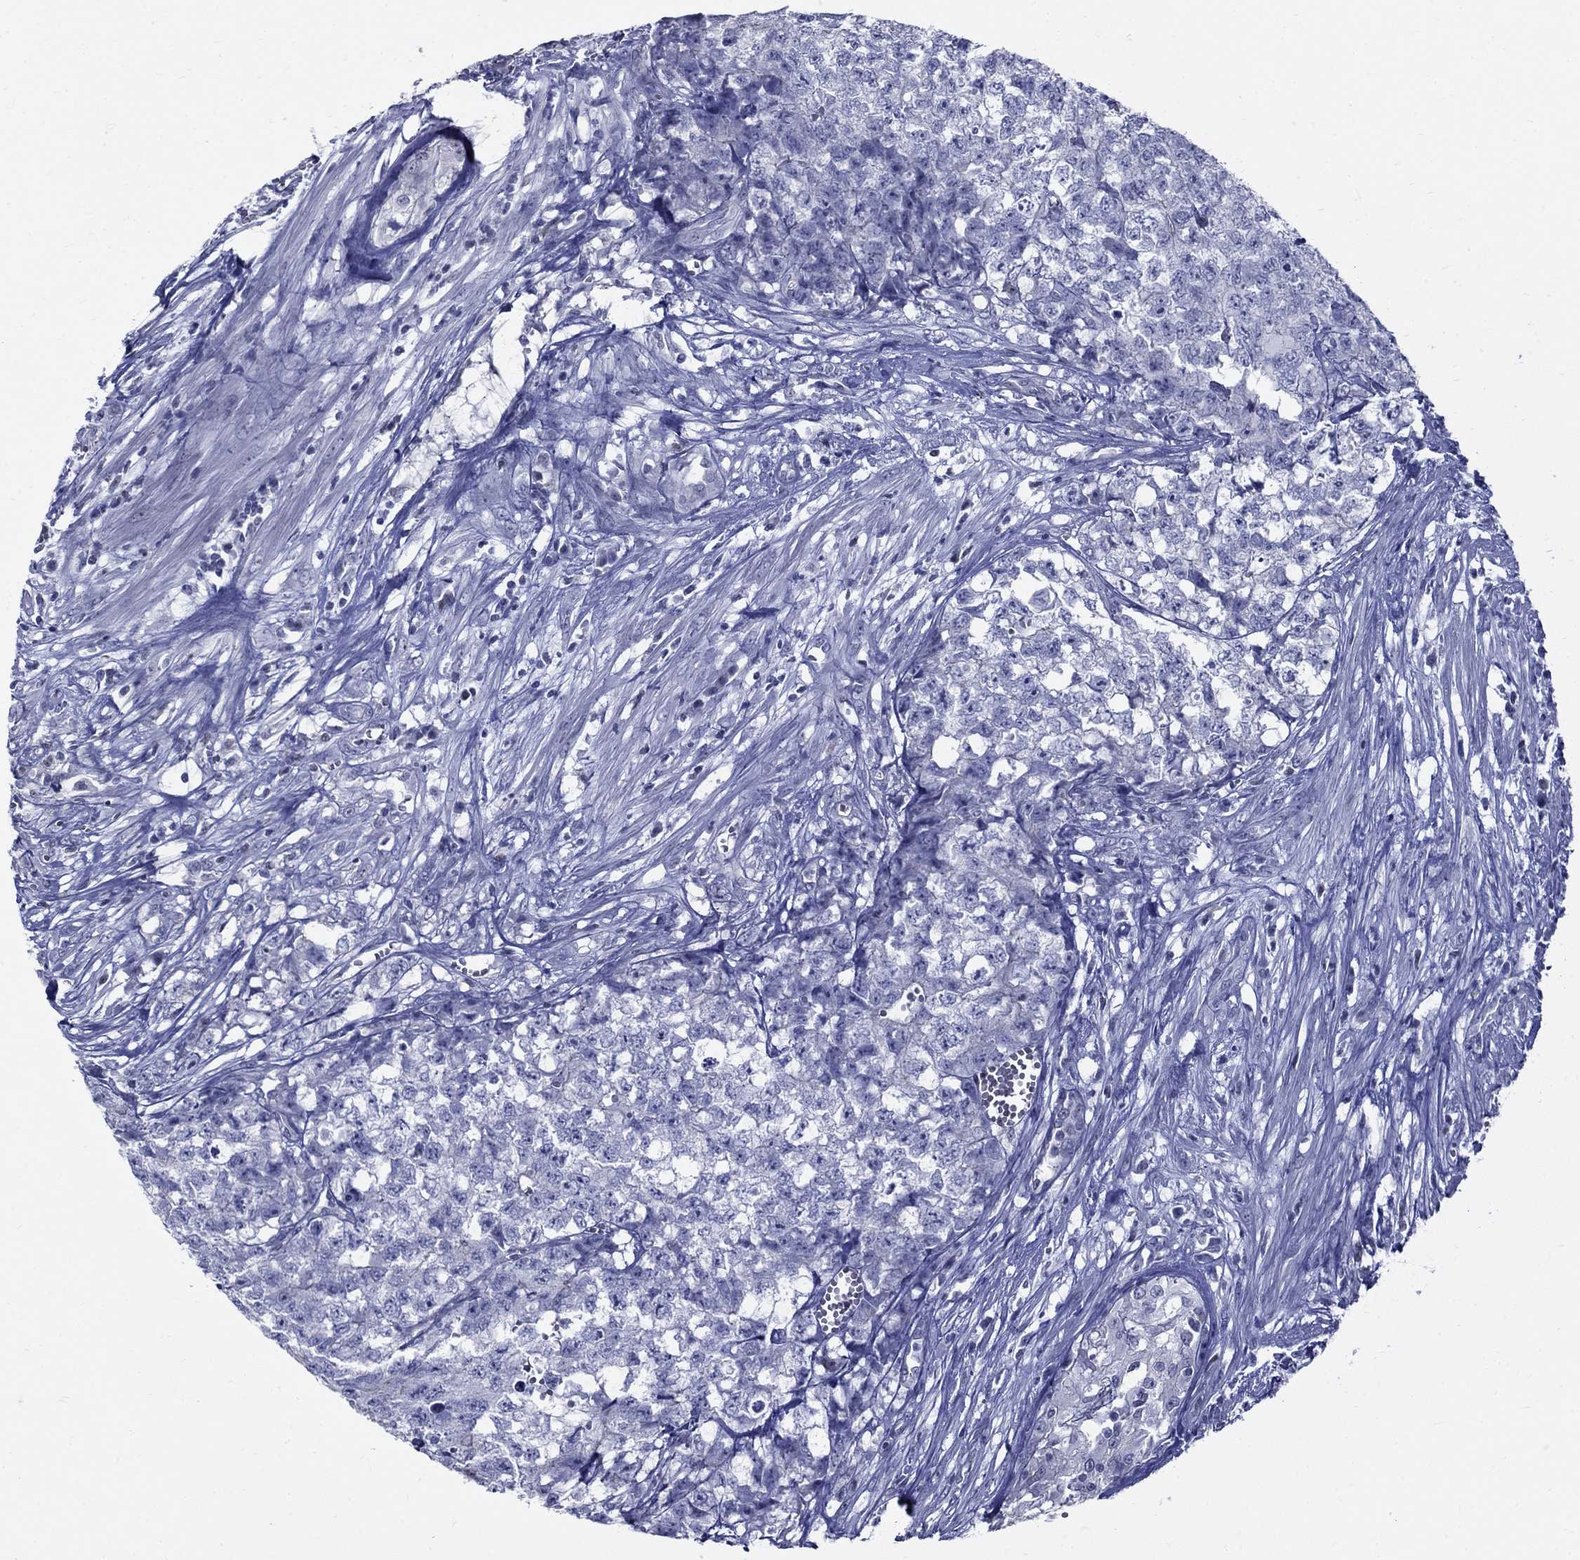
{"staining": {"intensity": "negative", "quantity": "none", "location": "none"}, "tissue": "testis cancer", "cell_type": "Tumor cells", "image_type": "cancer", "snomed": [{"axis": "morphology", "description": "Seminoma, NOS"}, {"axis": "morphology", "description": "Carcinoma, Embryonal, NOS"}, {"axis": "topography", "description": "Testis"}], "caption": "Tumor cells show no significant expression in seminoma (testis). Nuclei are stained in blue.", "gene": "GUCA1A", "patient": {"sex": "male", "age": 22}}